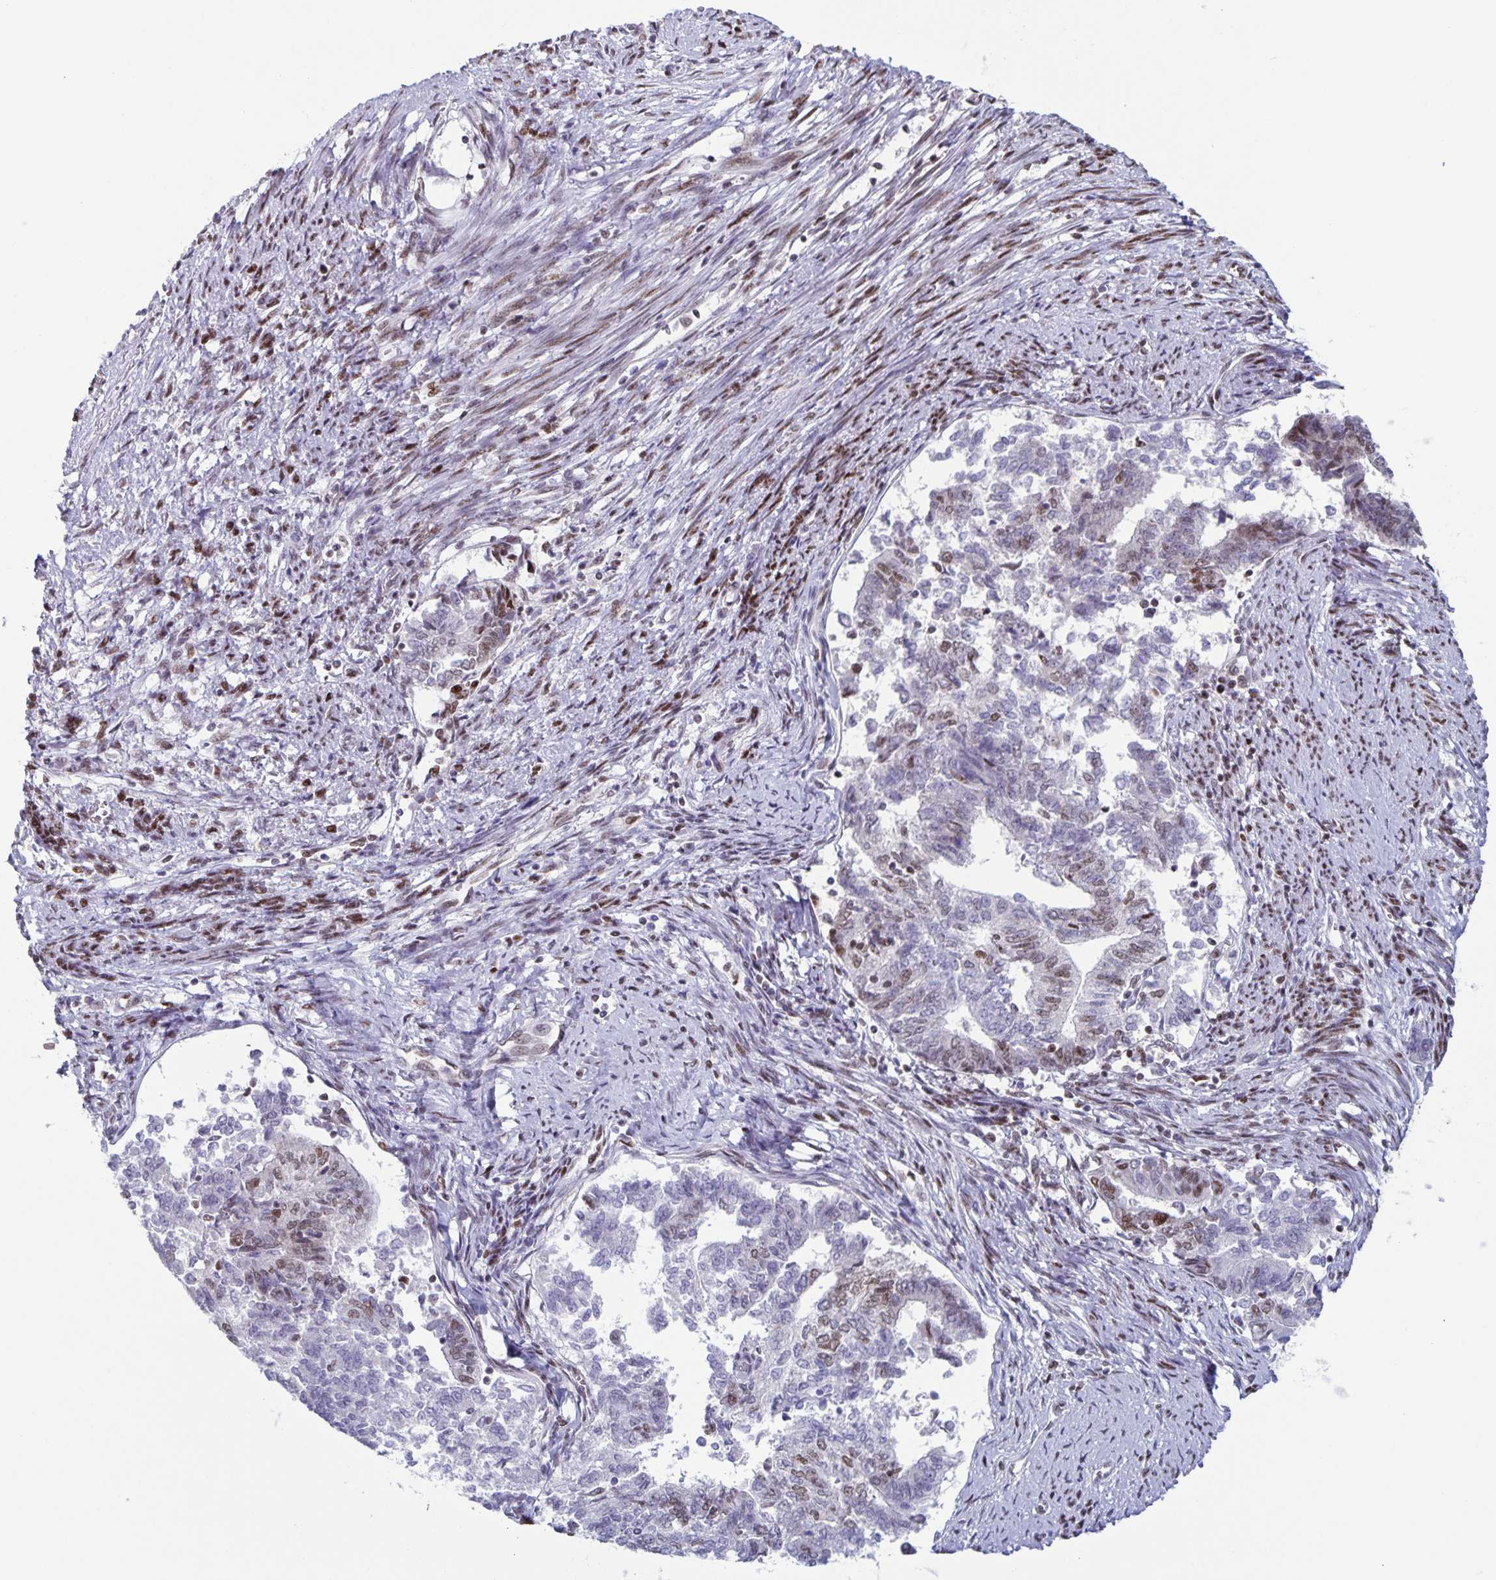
{"staining": {"intensity": "moderate", "quantity": "25%-75%", "location": "nuclear"}, "tissue": "endometrial cancer", "cell_type": "Tumor cells", "image_type": "cancer", "snomed": [{"axis": "morphology", "description": "Adenocarcinoma, NOS"}, {"axis": "topography", "description": "Endometrium"}], "caption": "Endometrial adenocarcinoma stained with immunohistochemistry displays moderate nuclear staining in about 25%-75% of tumor cells. (DAB = brown stain, brightfield microscopy at high magnification).", "gene": "JUND", "patient": {"sex": "female", "age": 65}}